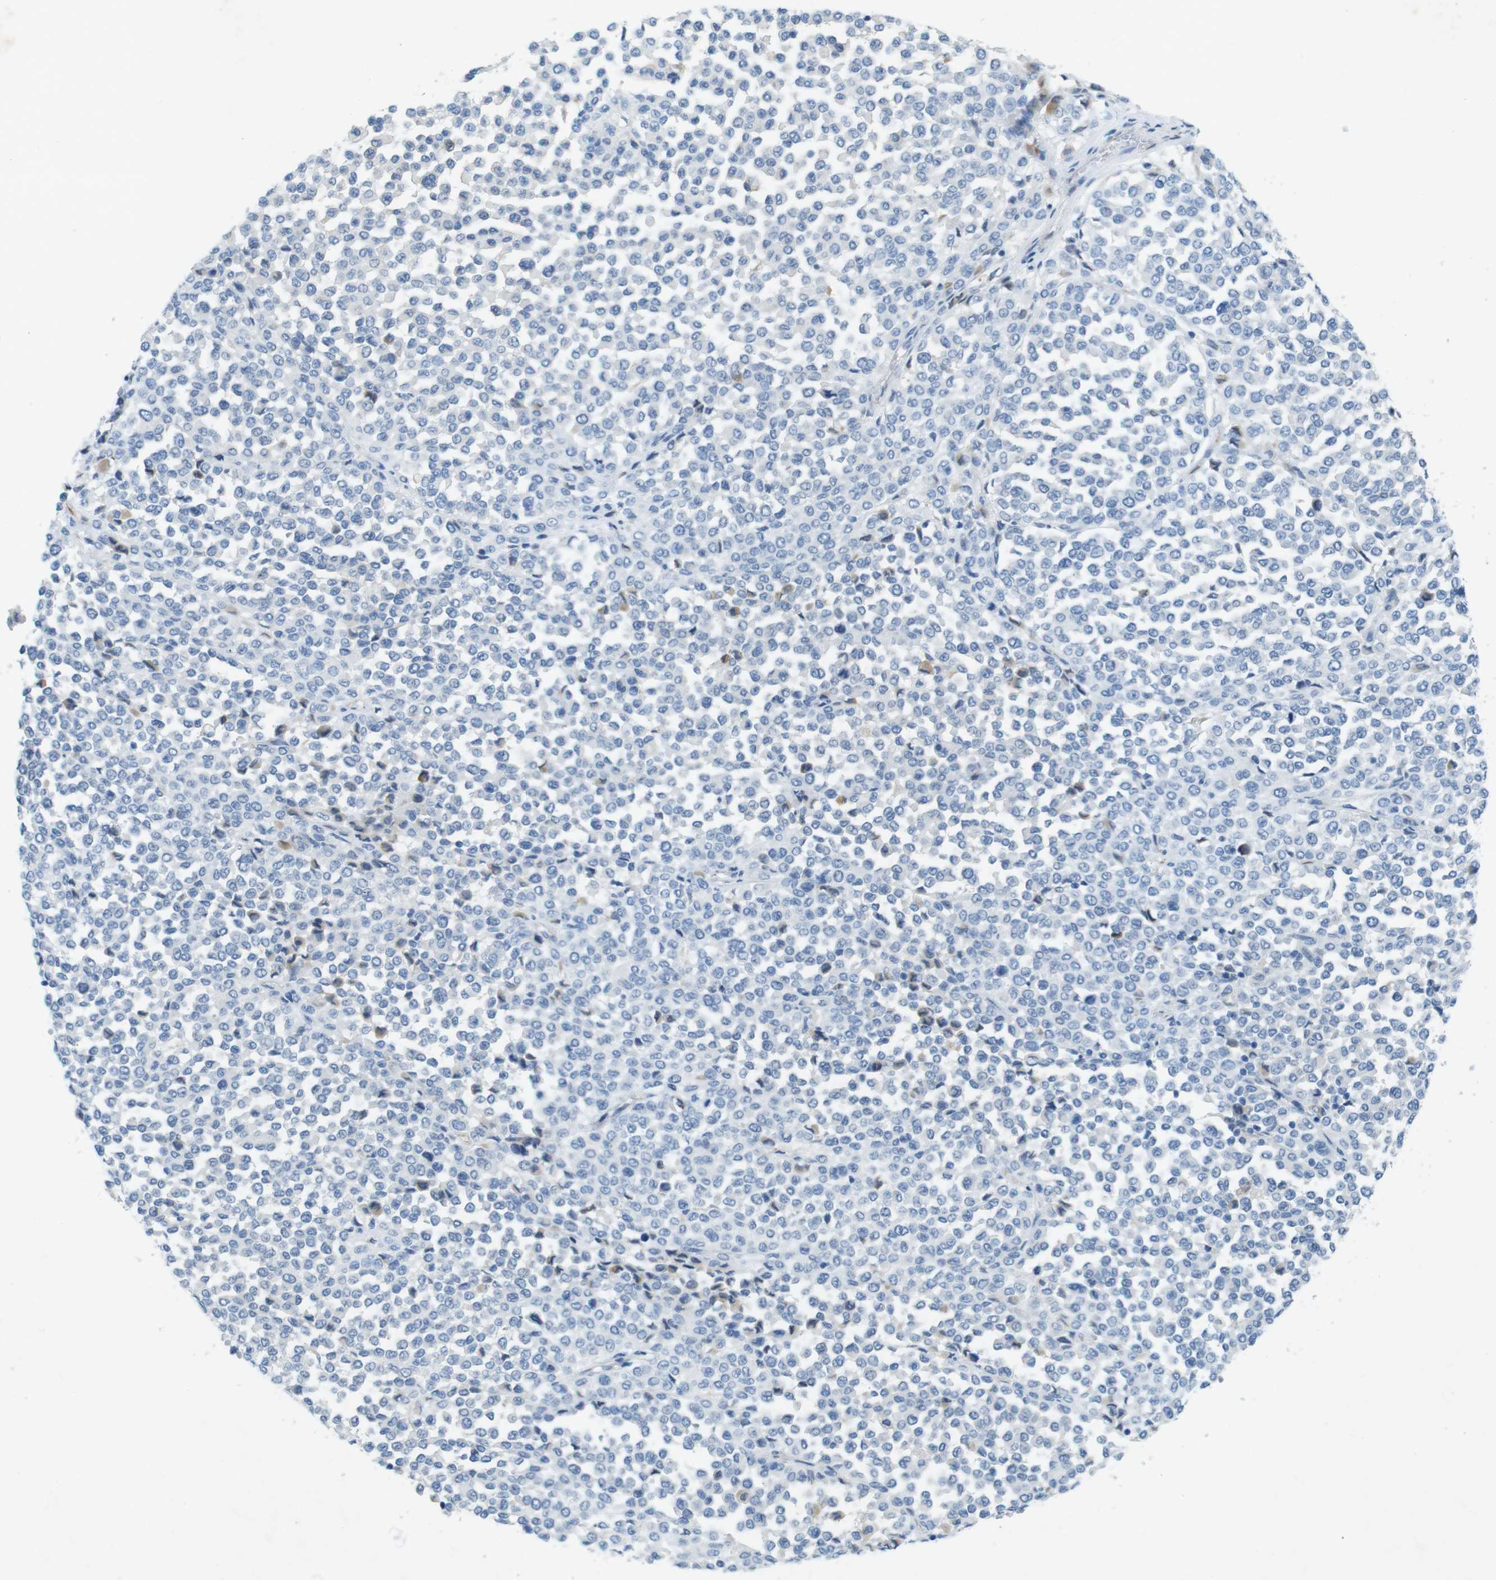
{"staining": {"intensity": "negative", "quantity": "none", "location": "none"}, "tissue": "melanoma", "cell_type": "Tumor cells", "image_type": "cancer", "snomed": [{"axis": "morphology", "description": "Malignant melanoma, Metastatic site"}, {"axis": "topography", "description": "Pancreas"}], "caption": "Image shows no significant protein positivity in tumor cells of melanoma. (Stains: DAB IHC with hematoxylin counter stain, Microscopy: brightfield microscopy at high magnification).", "gene": "CD320", "patient": {"sex": "female", "age": 30}}